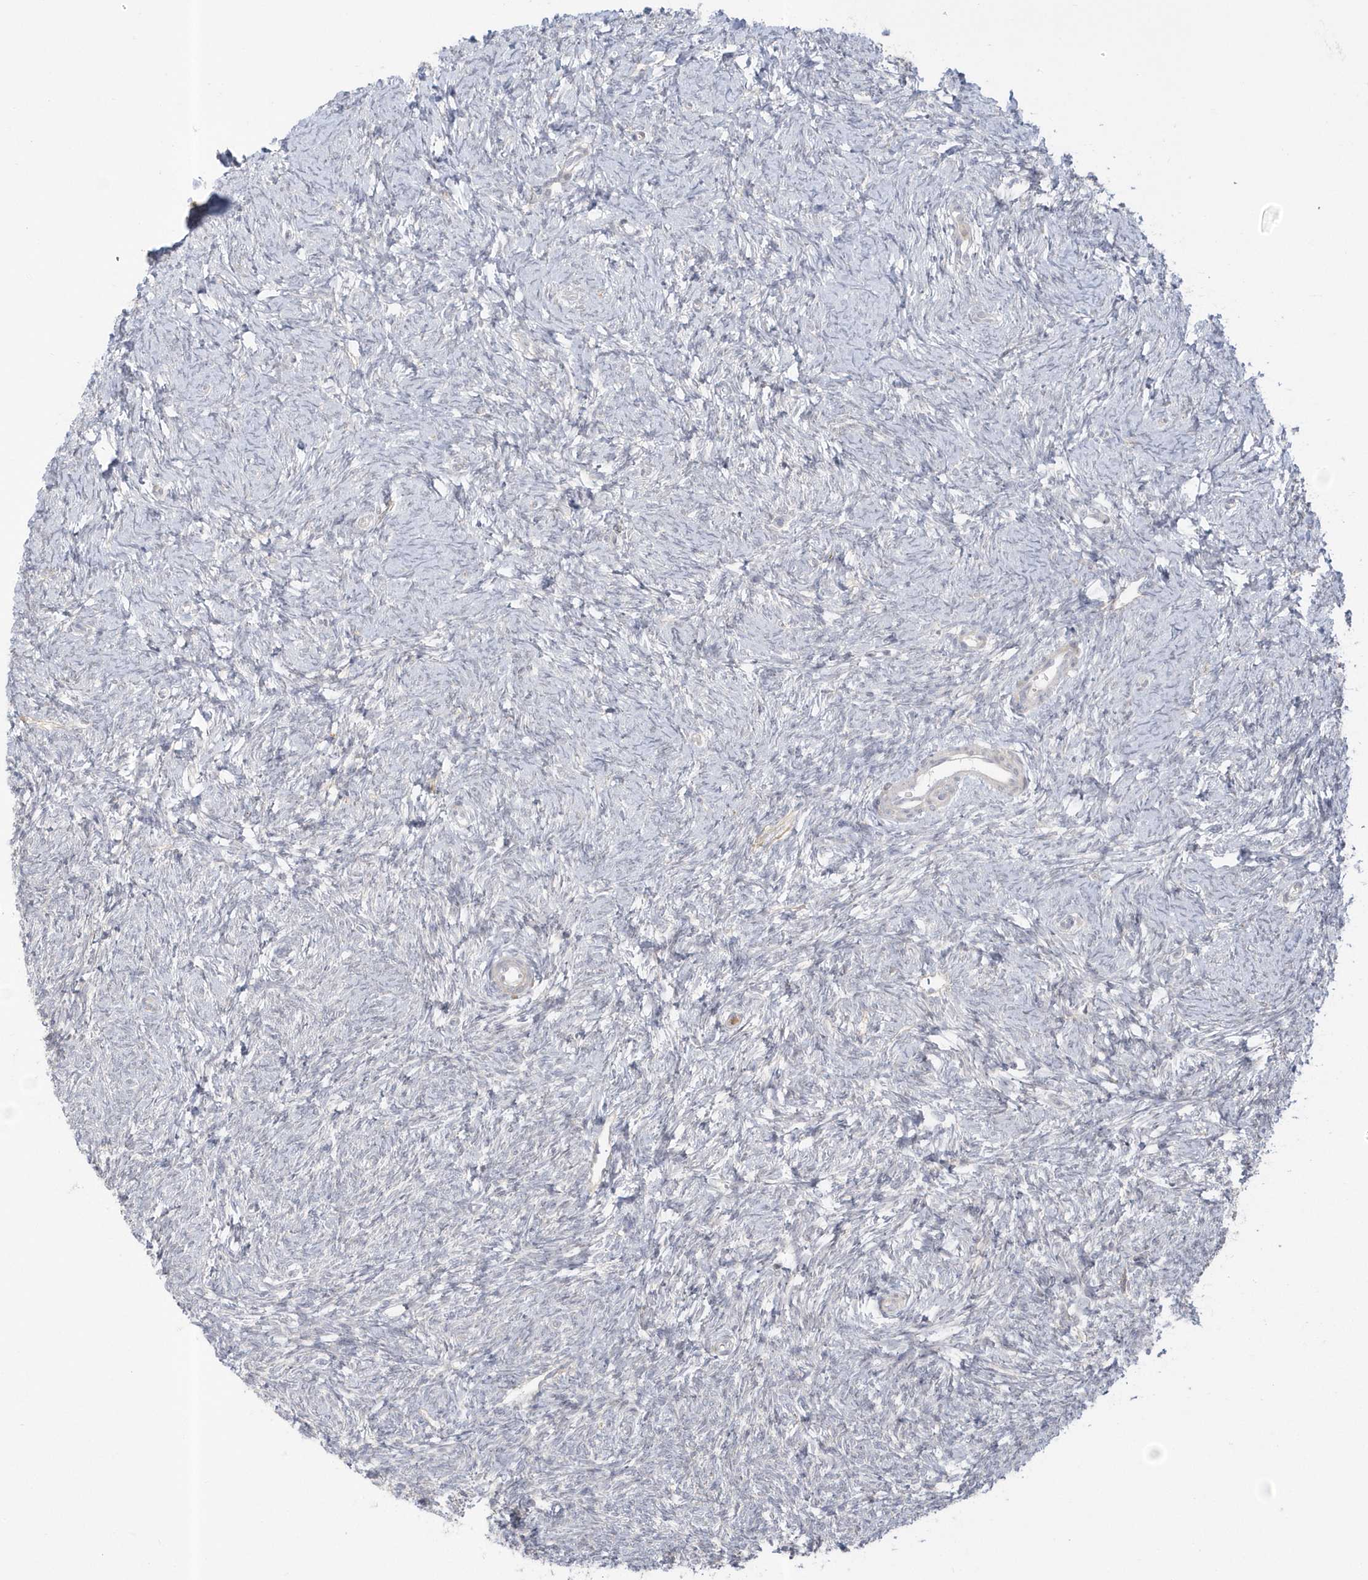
{"staining": {"intensity": "moderate", "quantity": ">75%", "location": "cytoplasmic/membranous"}, "tissue": "ovary", "cell_type": "Follicle cells", "image_type": "normal", "snomed": [{"axis": "morphology", "description": "Normal tissue, NOS"}, {"axis": "morphology", "description": "Cyst, NOS"}, {"axis": "topography", "description": "Ovary"}], "caption": "A histopathology image of ovary stained for a protein shows moderate cytoplasmic/membranous brown staining in follicle cells. (Stains: DAB in brown, nuclei in blue, Microscopy: brightfield microscopy at high magnification).", "gene": "NAF1", "patient": {"sex": "female", "age": 33}}